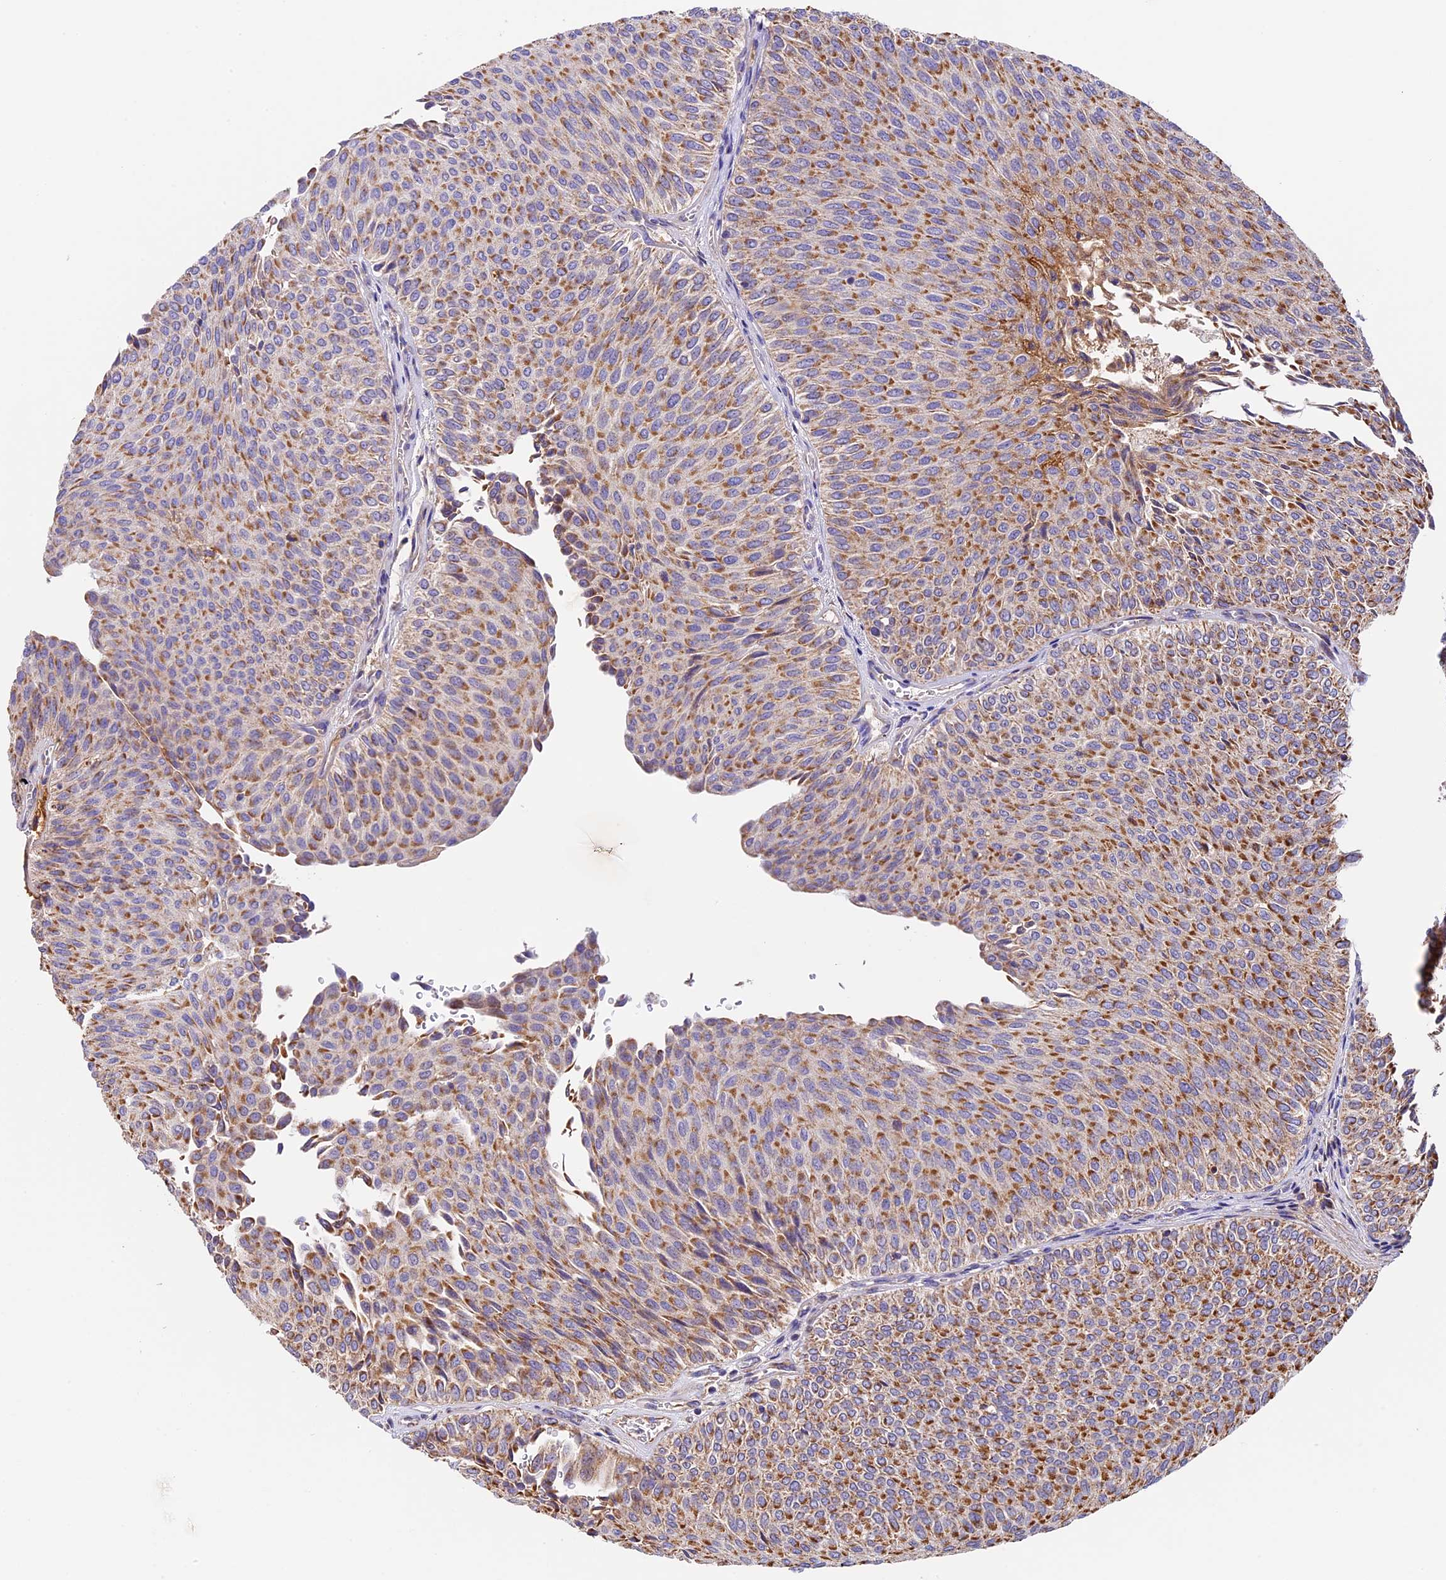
{"staining": {"intensity": "moderate", "quantity": ">75%", "location": "cytoplasmic/membranous"}, "tissue": "urothelial cancer", "cell_type": "Tumor cells", "image_type": "cancer", "snomed": [{"axis": "morphology", "description": "Urothelial carcinoma, Low grade"}, {"axis": "topography", "description": "Urinary bladder"}], "caption": "High-magnification brightfield microscopy of low-grade urothelial carcinoma stained with DAB (brown) and counterstained with hematoxylin (blue). tumor cells exhibit moderate cytoplasmic/membranous positivity is appreciated in approximately>75% of cells.", "gene": "OCEL1", "patient": {"sex": "male", "age": 78}}